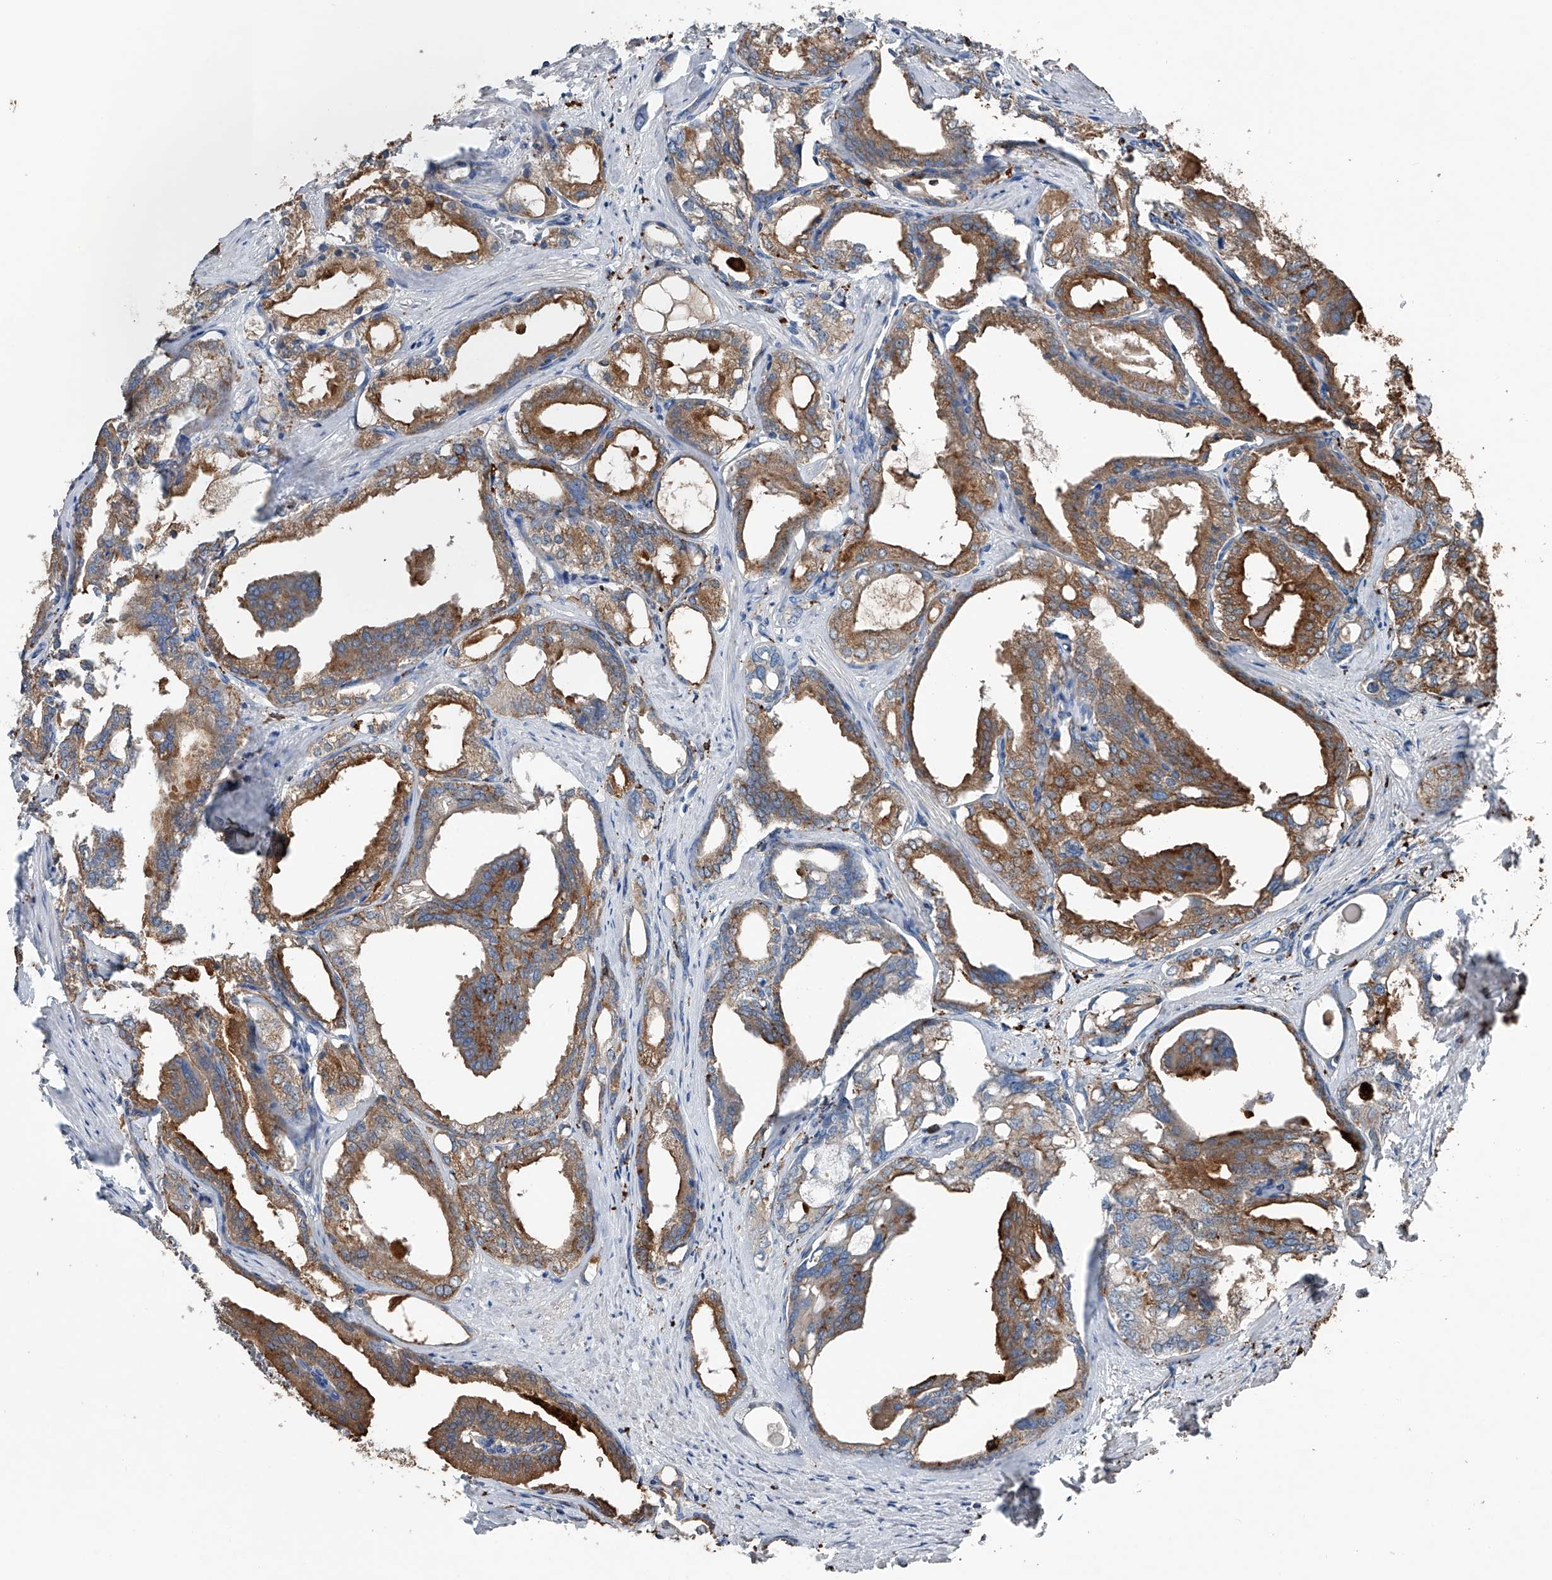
{"staining": {"intensity": "moderate", "quantity": ">75%", "location": "cytoplasmic/membranous"}, "tissue": "prostate cancer", "cell_type": "Tumor cells", "image_type": "cancer", "snomed": [{"axis": "morphology", "description": "Adenocarcinoma, High grade"}, {"axis": "topography", "description": "Prostate"}], "caption": "The image exhibits staining of adenocarcinoma (high-grade) (prostate), revealing moderate cytoplasmic/membranous protein staining (brown color) within tumor cells.", "gene": "ZNF772", "patient": {"sex": "male", "age": 50}}